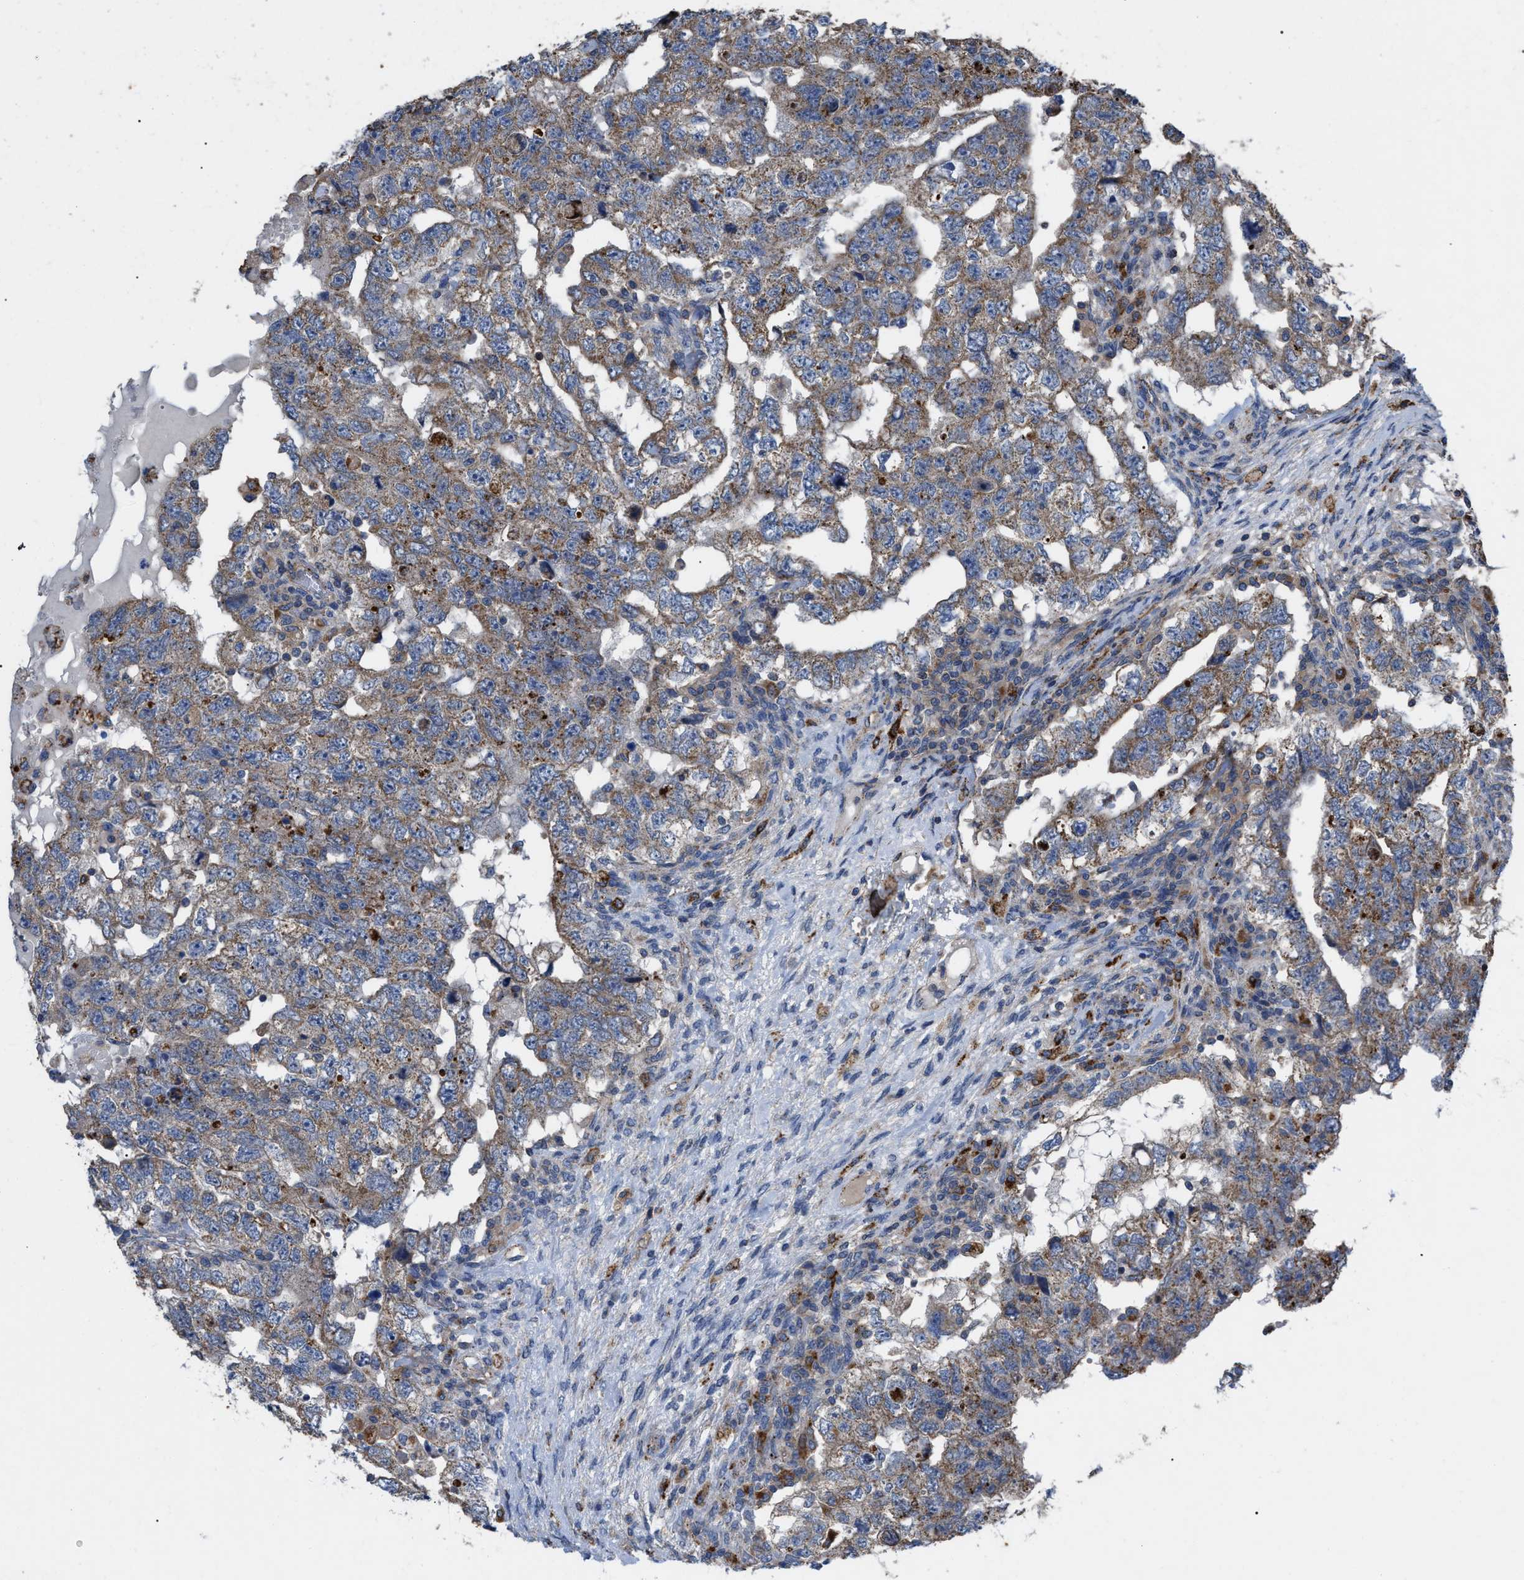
{"staining": {"intensity": "weak", "quantity": ">75%", "location": "cytoplasmic/membranous"}, "tissue": "testis cancer", "cell_type": "Tumor cells", "image_type": "cancer", "snomed": [{"axis": "morphology", "description": "Carcinoma, Embryonal, NOS"}, {"axis": "topography", "description": "Testis"}], "caption": "IHC image of human testis embryonal carcinoma stained for a protein (brown), which demonstrates low levels of weak cytoplasmic/membranous staining in about >75% of tumor cells.", "gene": "FAM171A2", "patient": {"sex": "male", "age": 36}}